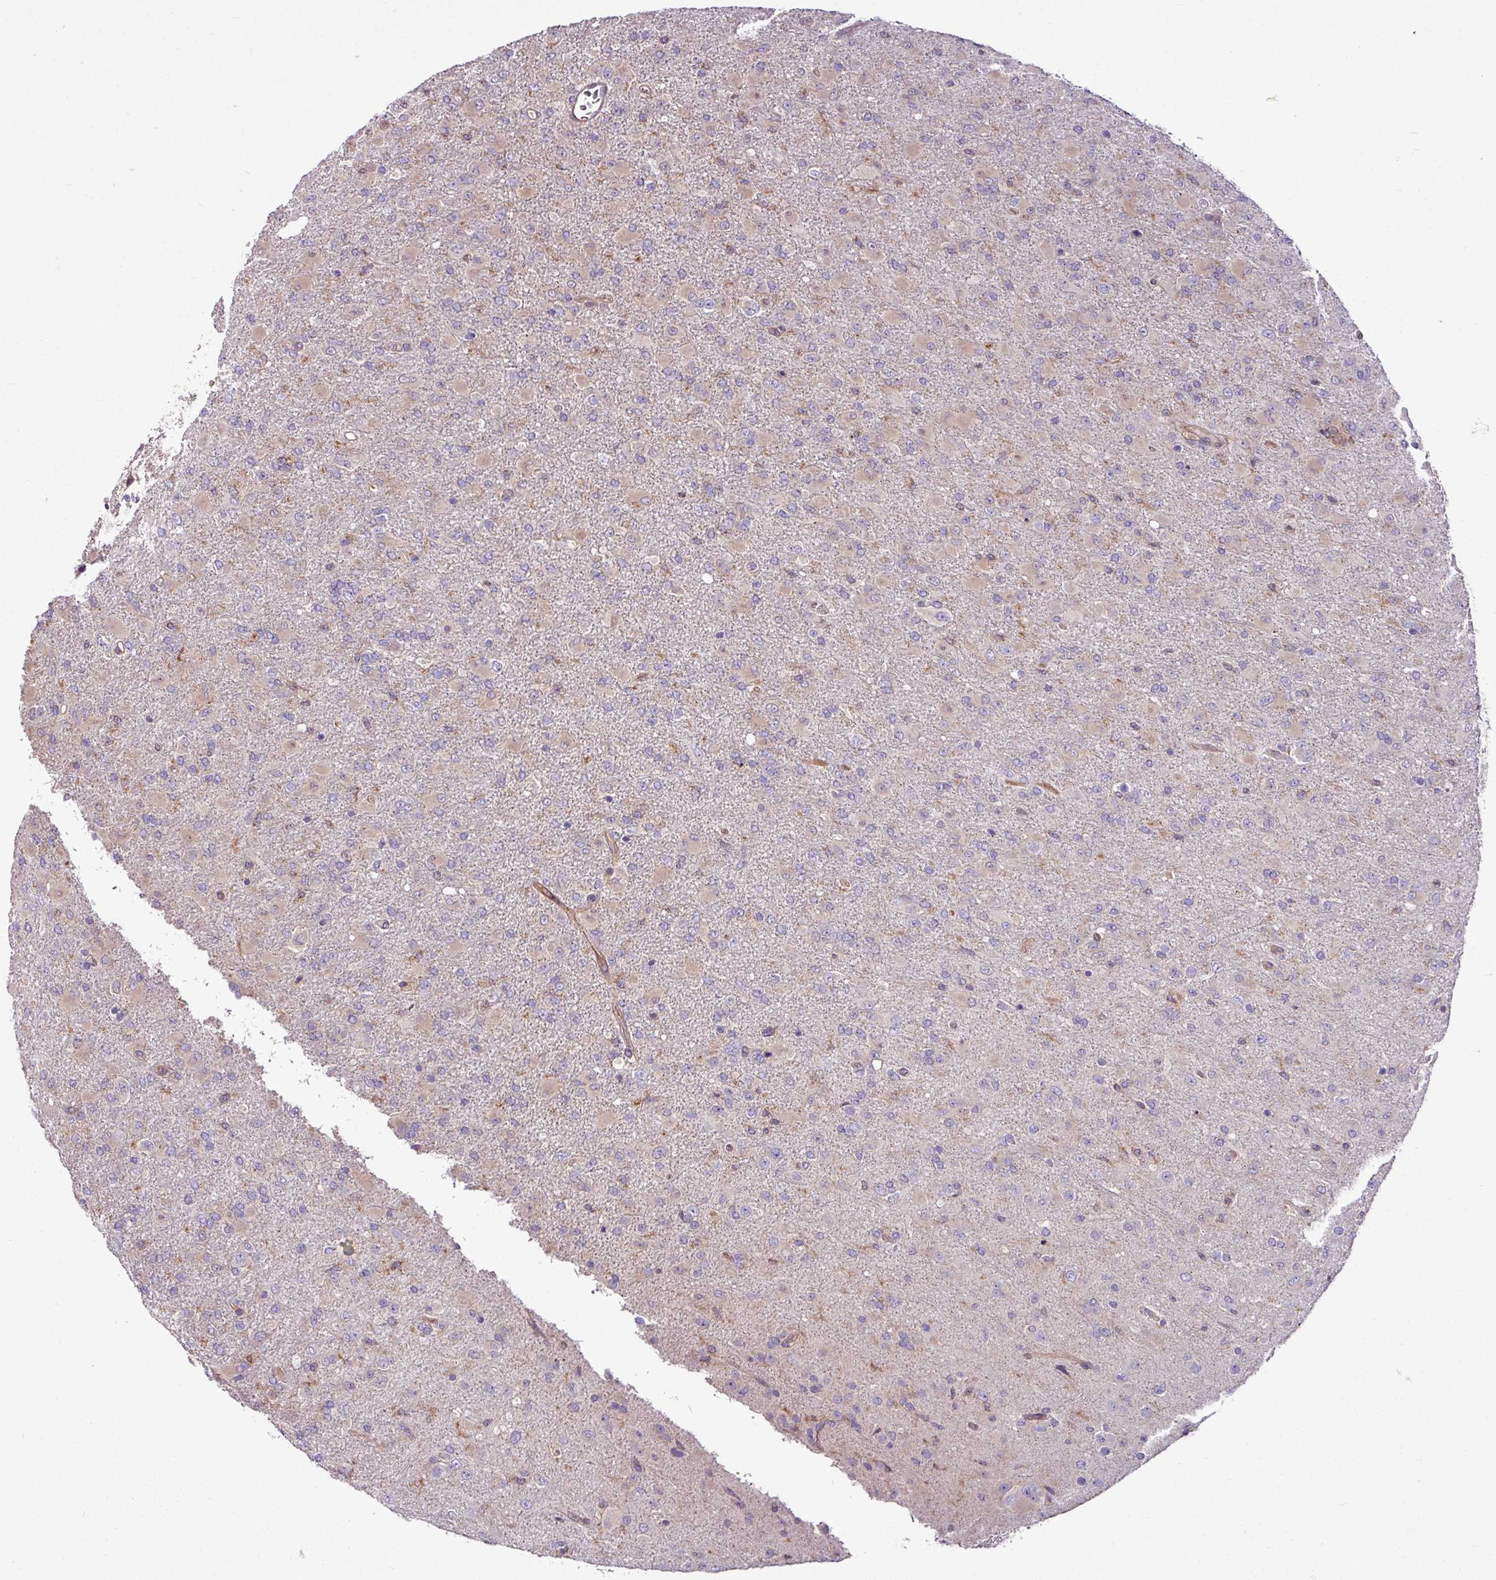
{"staining": {"intensity": "negative", "quantity": "none", "location": "none"}, "tissue": "glioma", "cell_type": "Tumor cells", "image_type": "cancer", "snomed": [{"axis": "morphology", "description": "Glioma, malignant, Low grade"}, {"axis": "topography", "description": "Brain"}], "caption": "Tumor cells show no significant protein staining in glioma. (Brightfield microscopy of DAB (3,3'-diaminobenzidine) IHC at high magnification).", "gene": "ZNF106", "patient": {"sex": "male", "age": 65}}